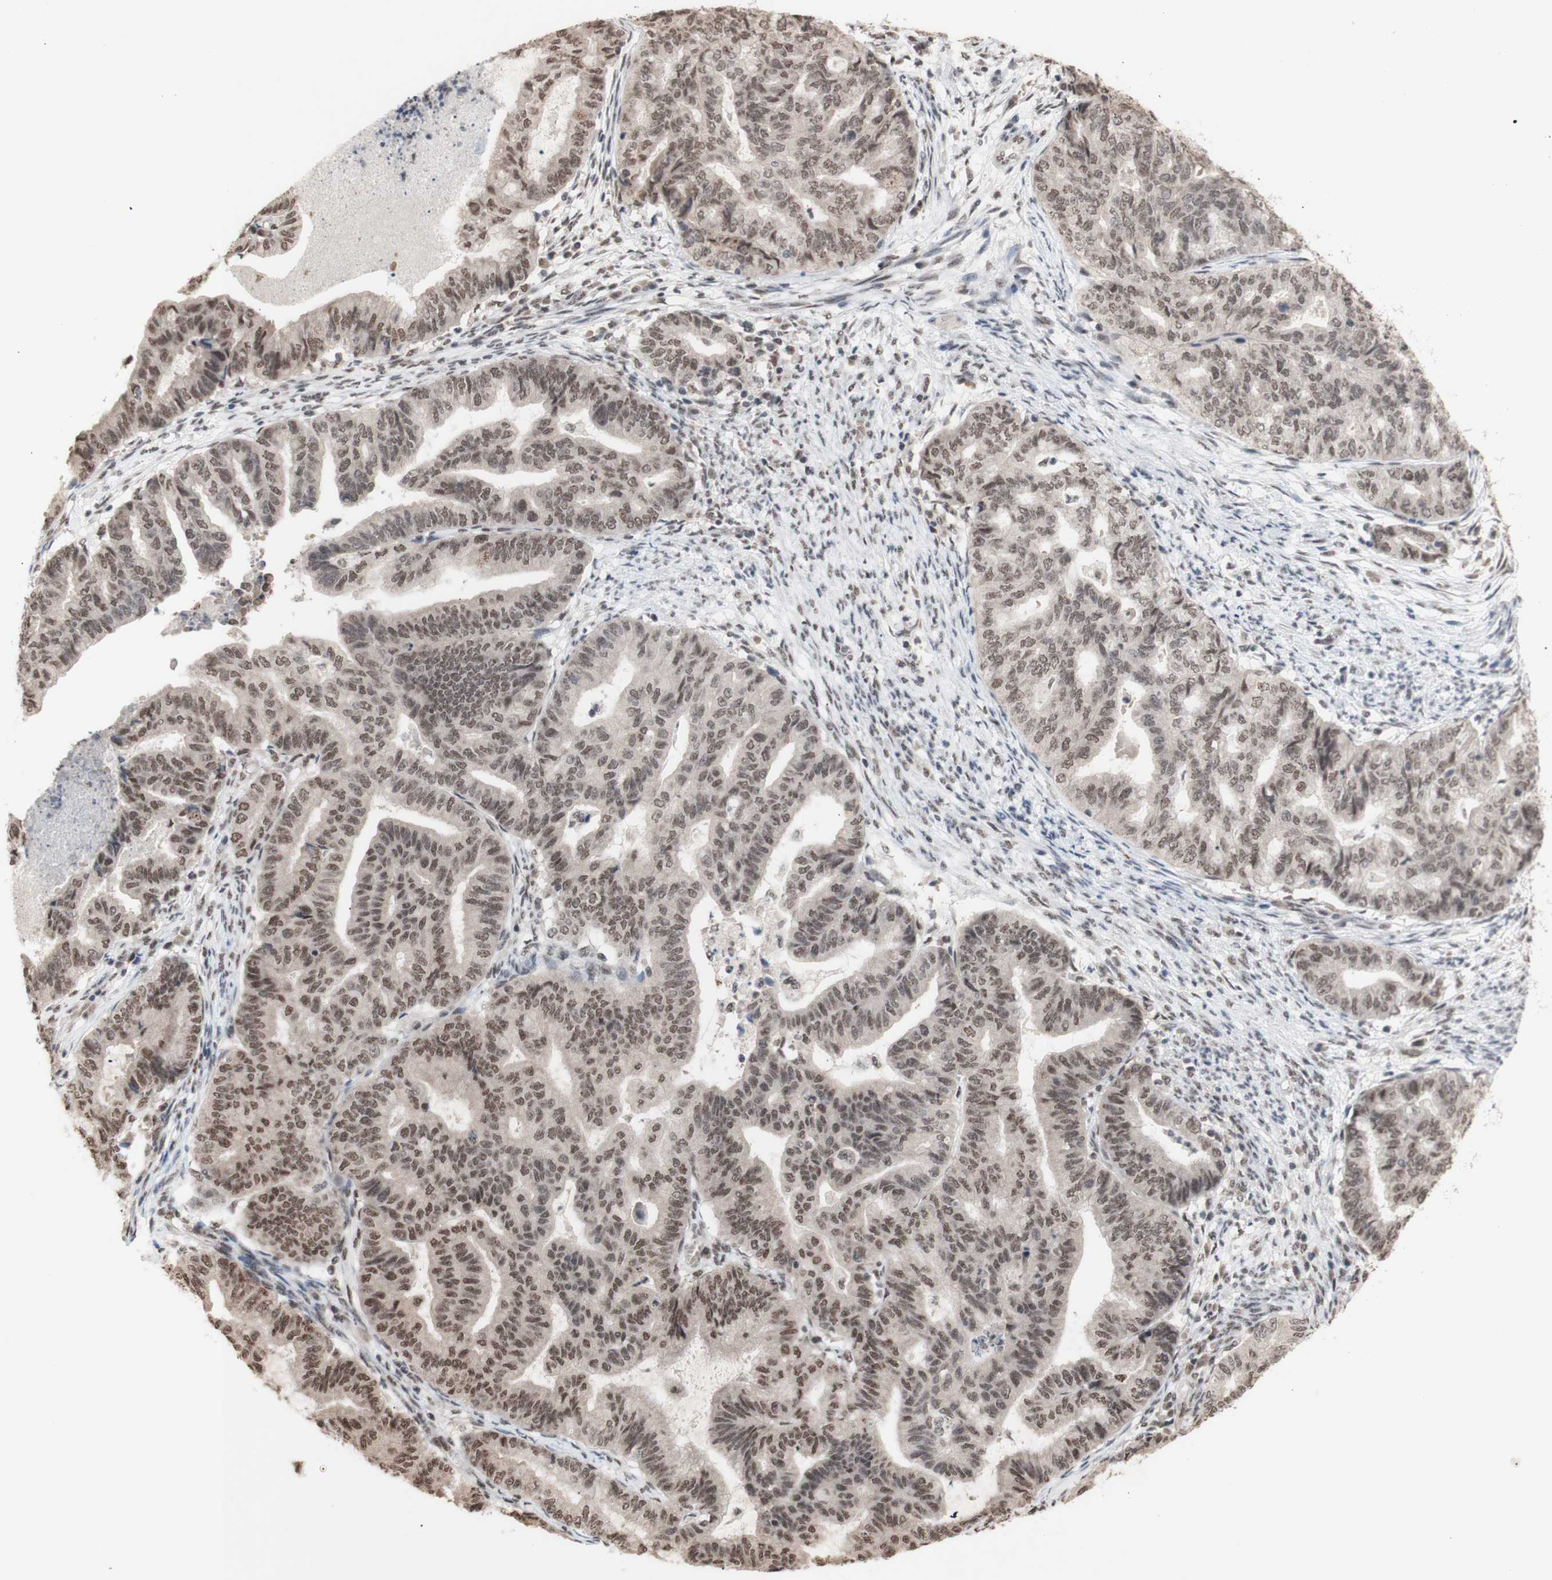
{"staining": {"intensity": "weak", "quantity": ">75%", "location": "nuclear"}, "tissue": "endometrial cancer", "cell_type": "Tumor cells", "image_type": "cancer", "snomed": [{"axis": "morphology", "description": "Adenocarcinoma, NOS"}, {"axis": "topography", "description": "Endometrium"}], "caption": "Immunohistochemical staining of endometrial adenocarcinoma demonstrates low levels of weak nuclear expression in about >75% of tumor cells.", "gene": "SFPQ", "patient": {"sex": "female", "age": 79}}